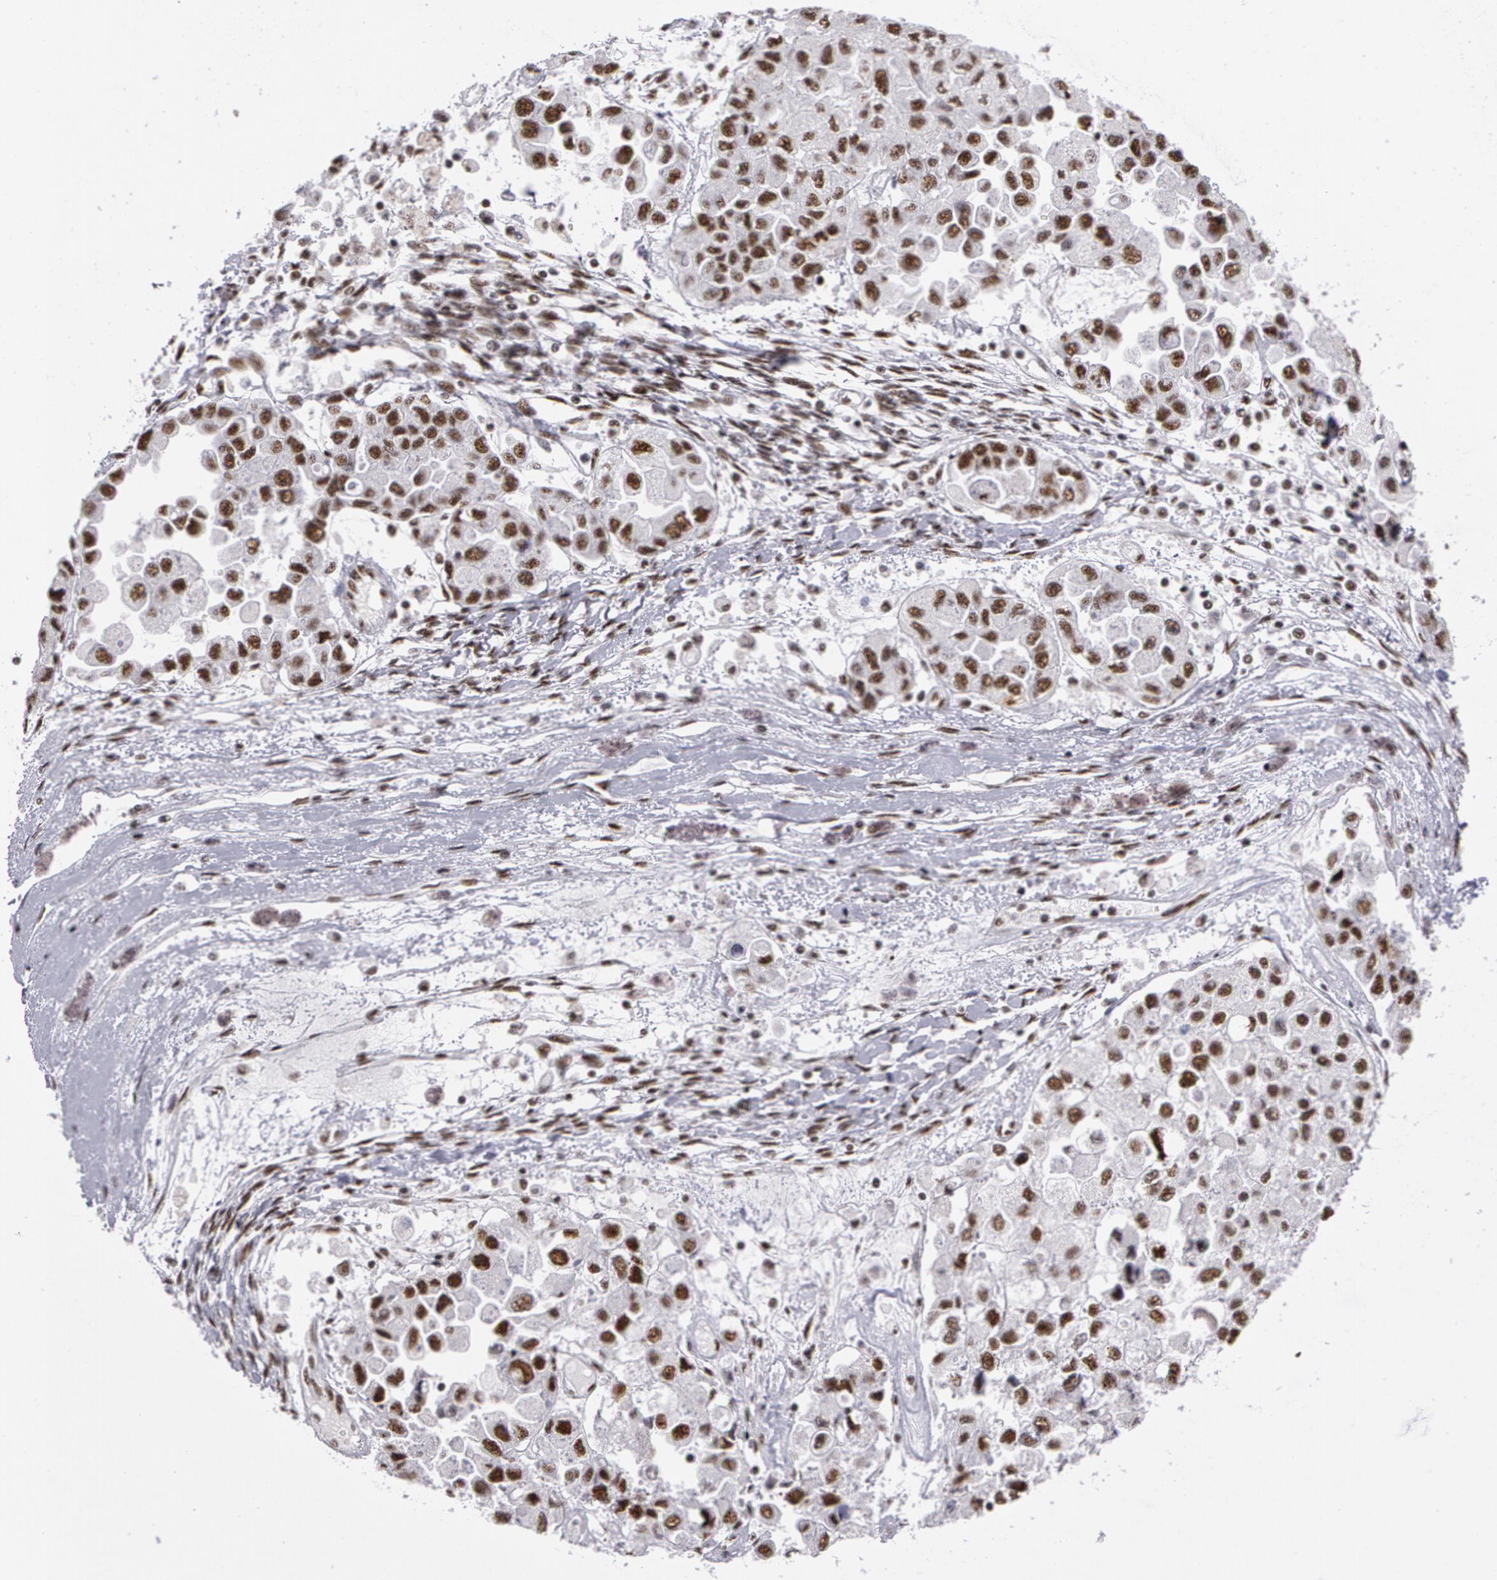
{"staining": {"intensity": "moderate", "quantity": ">75%", "location": "nuclear"}, "tissue": "ovarian cancer", "cell_type": "Tumor cells", "image_type": "cancer", "snomed": [{"axis": "morphology", "description": "Cystadenocarcinoma, serous, NOS"}, {"axis": "topography", "description": "Ovary"}], "caption": "Brown immunohistochemical staining in ovarian cancer reveals moderate nuclear staining in about >75% of tumor cells.", "gene": "PNN", "patient": {"sex": "female", "age": 84}}